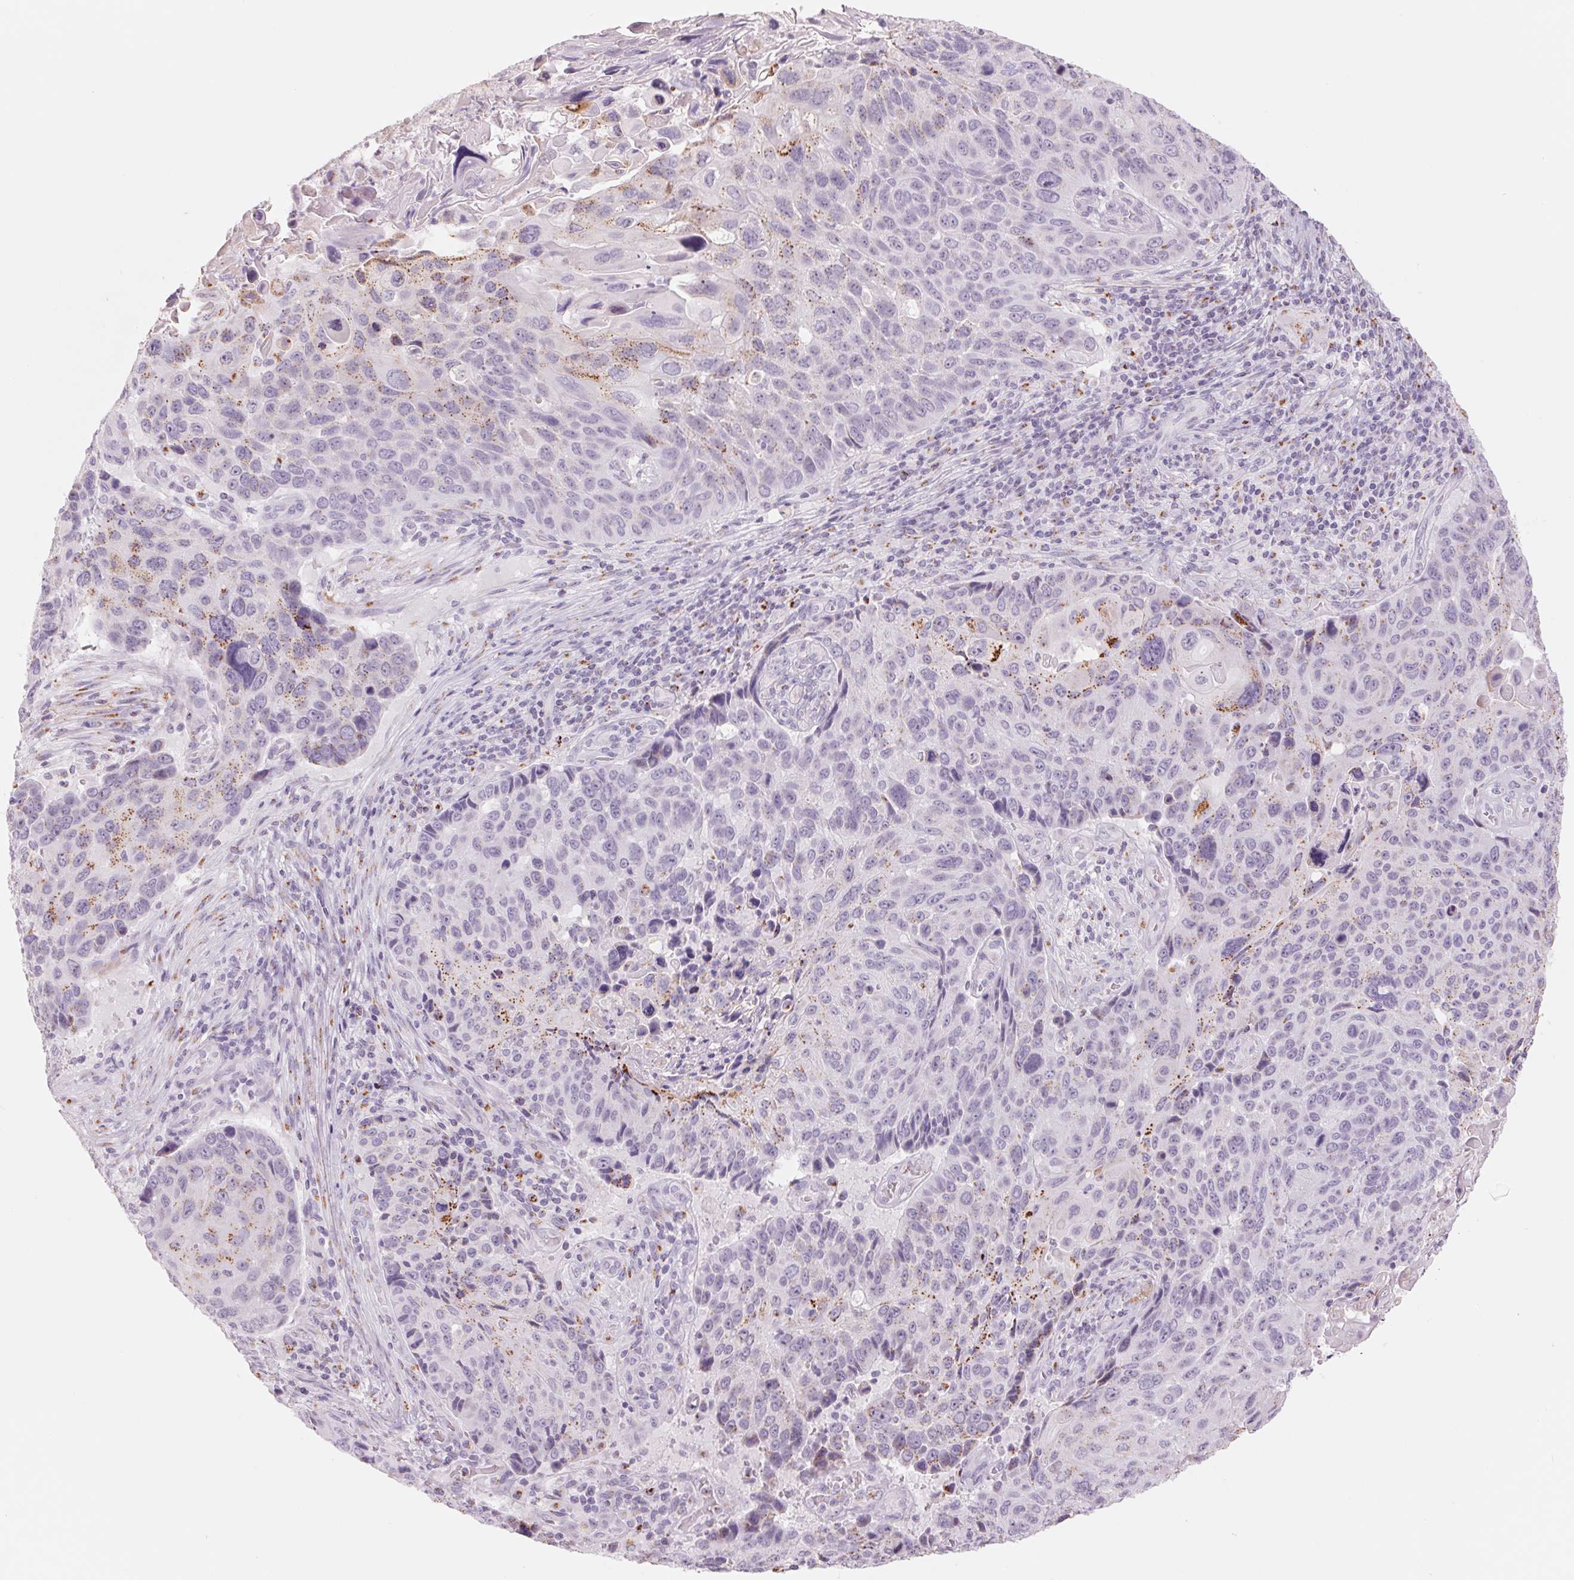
{"staining": {"intensity": "moderate", "quantity": "25%-75%", "location": "cytoplasmic/membranous"}, "tissue": "lung cancer", "cell_type": "Tumor cells", "image_type": "cancer", "snomed": [{"axis": "morphology", "description": "Squamous cell carcinoma, NOS"}, {"axis": "topography", "description": "Lung"}], "caption": "Immunohistochemical staining of lung cancer (squamous cell carcinoma) shows medium levels of moderate cytoplasmic/membranous expression in approximately 25%-75% of tumor cells. (DAB IHC, brown staining for protein, blue staining for nuclei).", "gene": "GALNT7", "patient": {"sex": "male", "age": 68}}